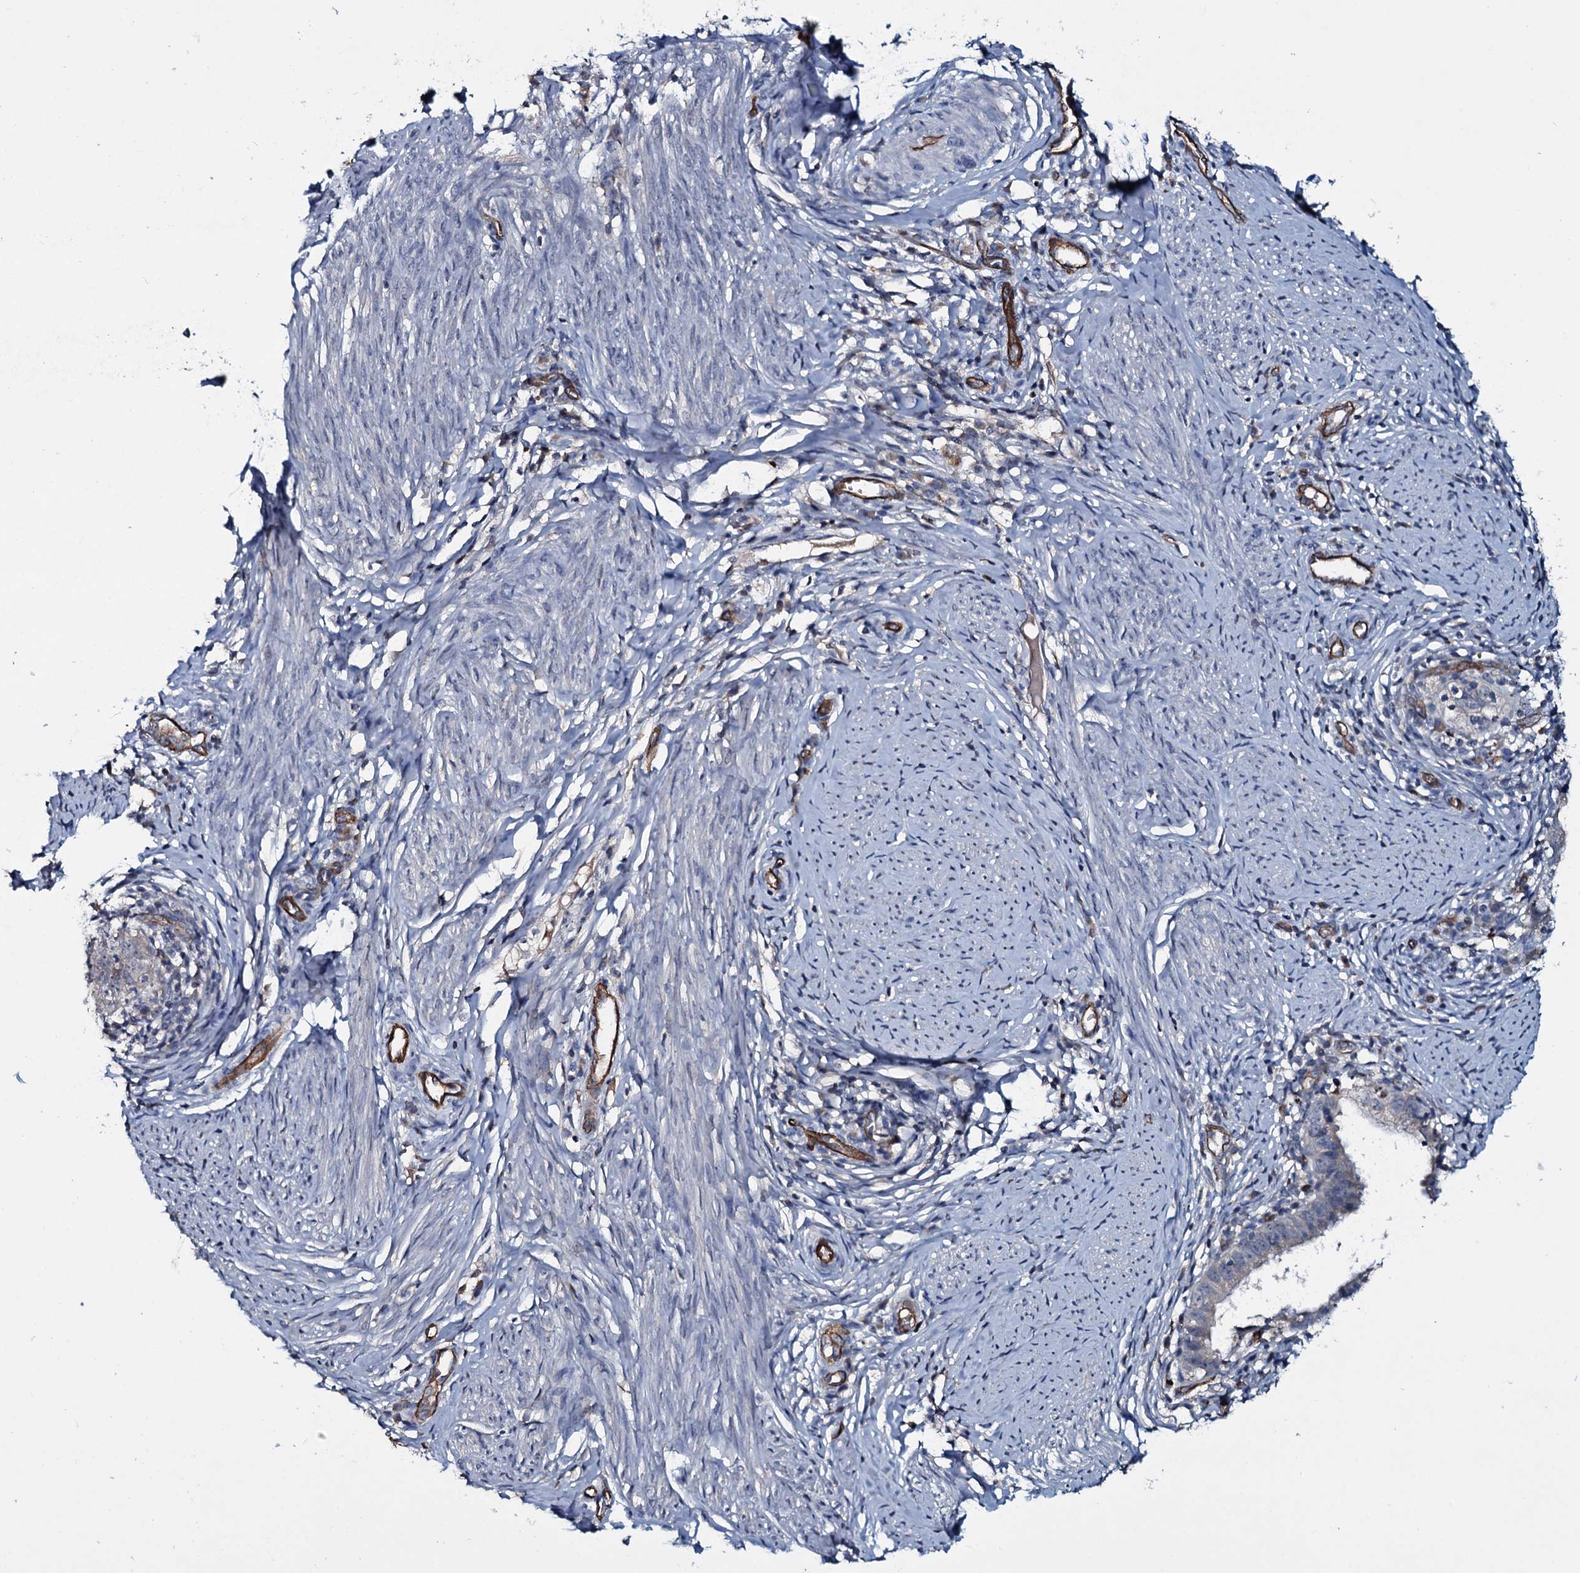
{"staining": {"intensity": "moderate", "quantity": "<25%", "location": "cytoplasmic/membranous"}, "tissue": "cervical cancer", "cell_type": "Tumor cells", "image_type": "cancer", "snomed": [{"axis": "morphology", "description": "Adenocarcinoma, NOS"}, {"axis": "topography", "description": "Cervix"}], "caption": "Cervical cancer stained with immunohistochemistry demonstrates moderate cytoplasmic/membranous expression in approximately <25% of tumor cells.", "gene": "CLEC14A", "patient": {"sex": "female", "age": 36}}